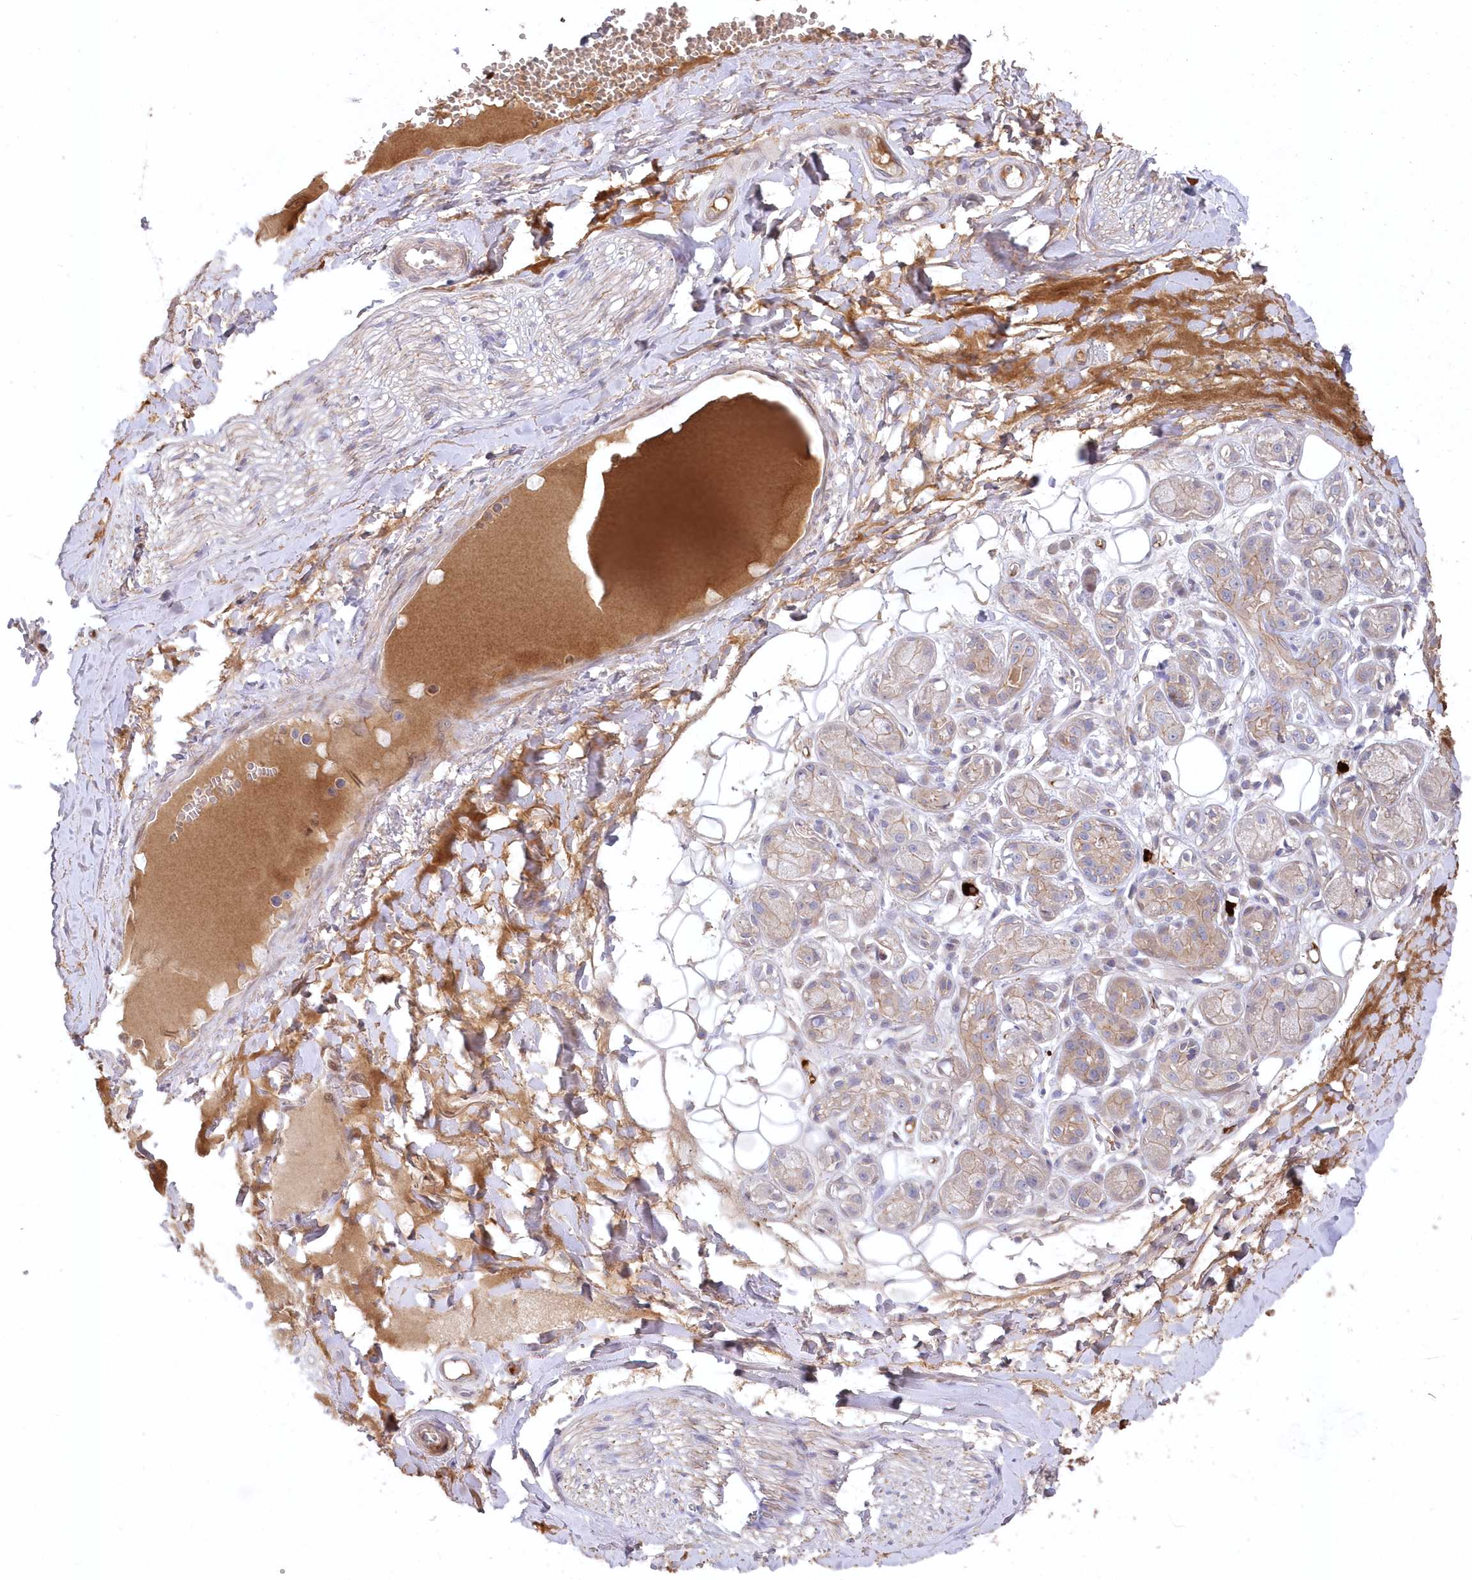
{"staining": {"intensity": "negative", "quantity": "none", "location": "none"}, "tissue": "adipose tissue", "cell_type": "Adipocytes", "image_type": "normal", "snomed": [{"axis": "morphology", "description": "Normal tissue, NOS"}, {"axis": "morphology", "description": "Inflammation, NOS"}, {"axis": "topography", "description": "Salivary gland"}, {"axis": "topography", "description": "Peripheral nerve tissue"}], "caption": "Immunohistochemistry histopathology image of normal adipose tissue stained for a protein (brown), which exhibits no positivity in adipocytes. Brightfield microscopy of immunohistochemistry stained with DAB (3,3'-diaminobenzidine) (brown) and hematoxylin (blue), captured at high magnification.", "gene": "WBP1L", "patient": {"sex": "female", "age": 75}}